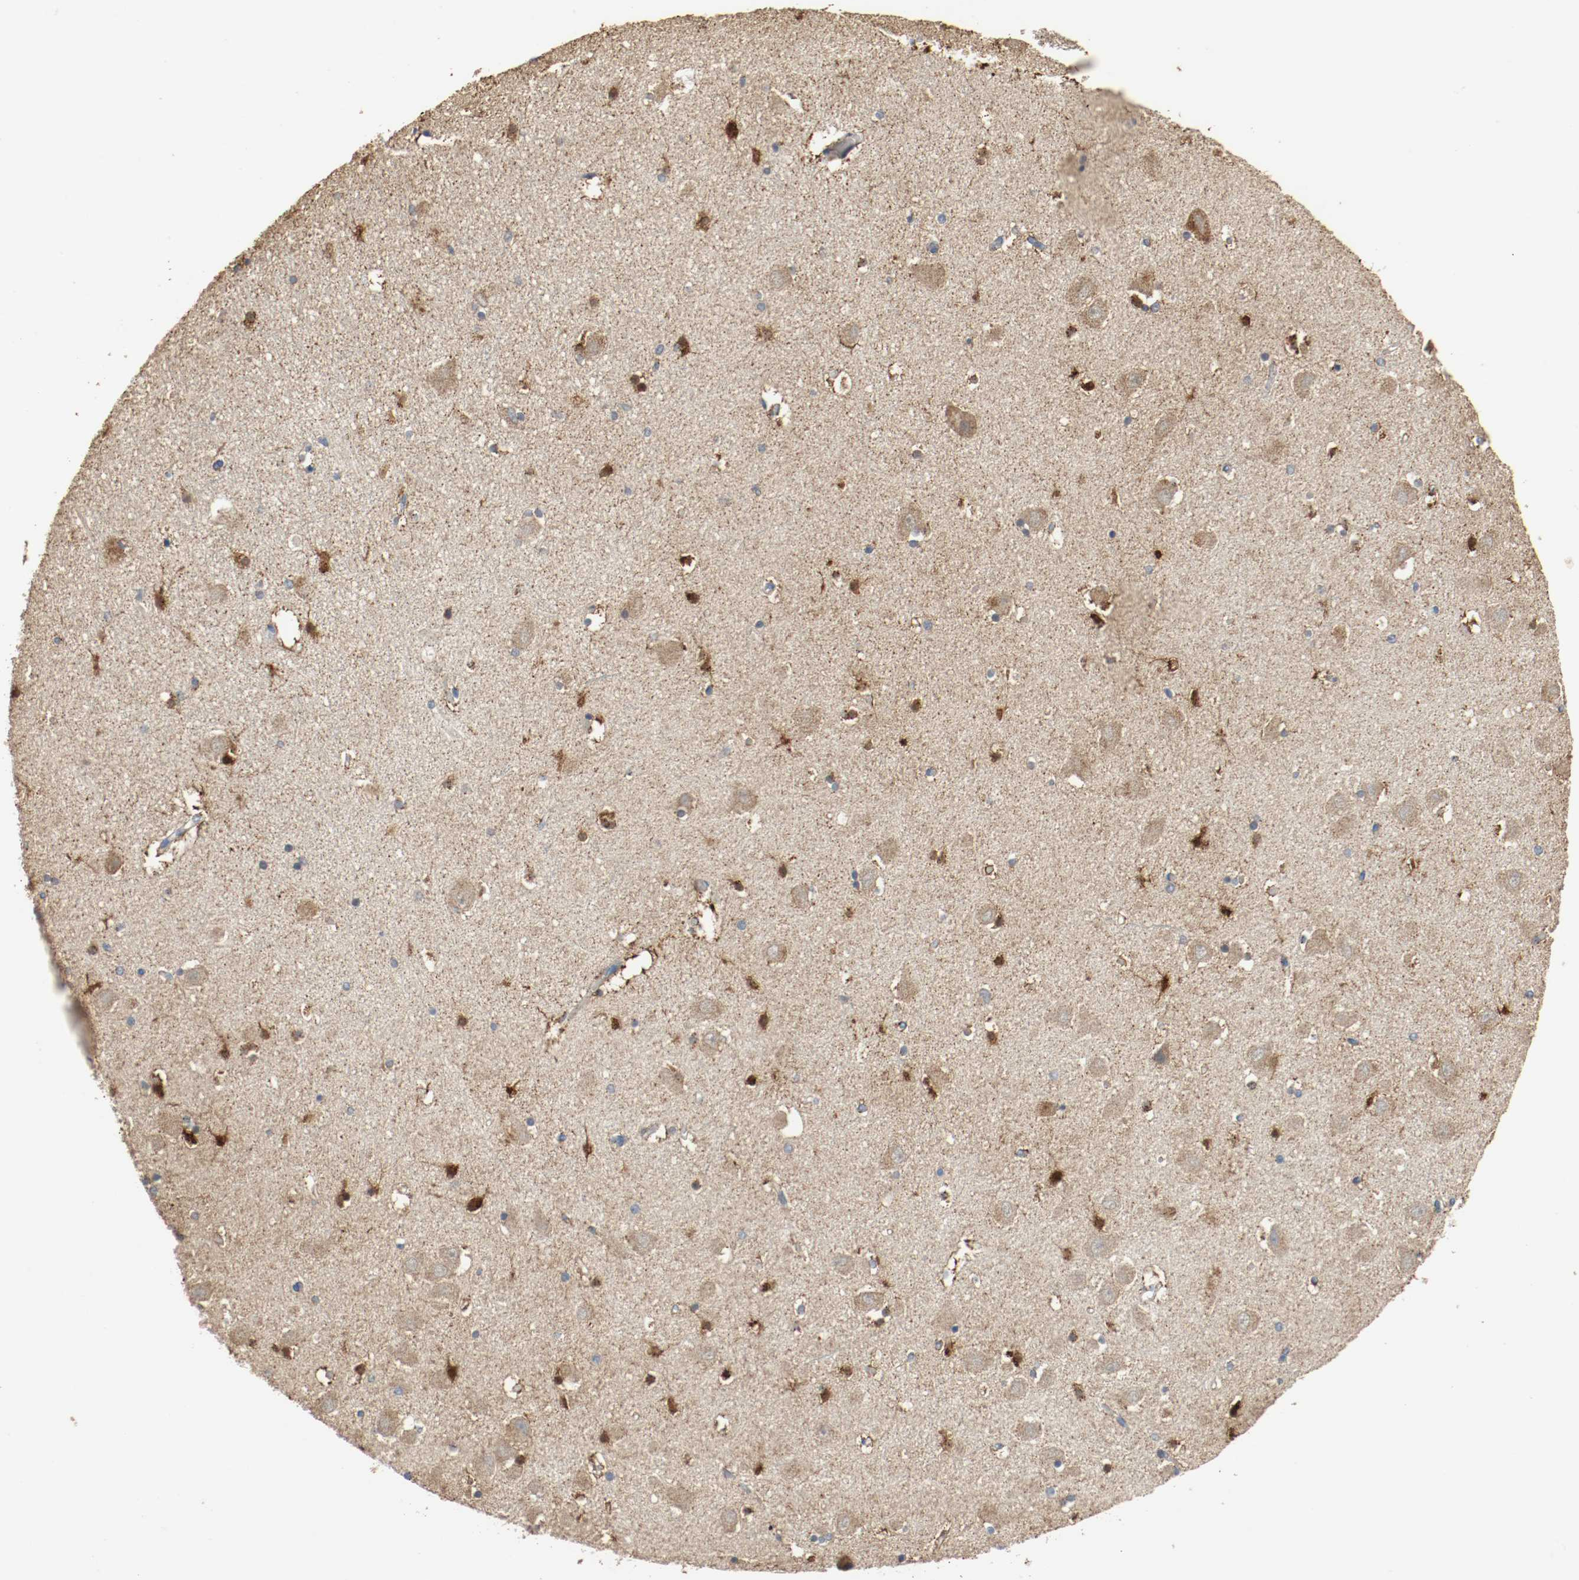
{"staining": {"intensity": "strong", "quantity": "25%-75%", "location": "cytoplasmic/membranous,nuclear"}, "tissue": "hippocampus", "cell_type": "Glial cells", "image_type": "normal", "snomed": [{"axis": "morphology", "description": "Normal tissue, NOS"}, {"axis": "topography", "description": "Hippocampus"}], "caption": "A brown stain shows strong cytoplasmic/membranous,nuclear expression of a protein in glial cells of unremarkable human hippocampus. (IHC, brightfield microscopy, high magnification).", "gene": "ALDH4A1", "patient": {"sex": "male", "age": 45}}